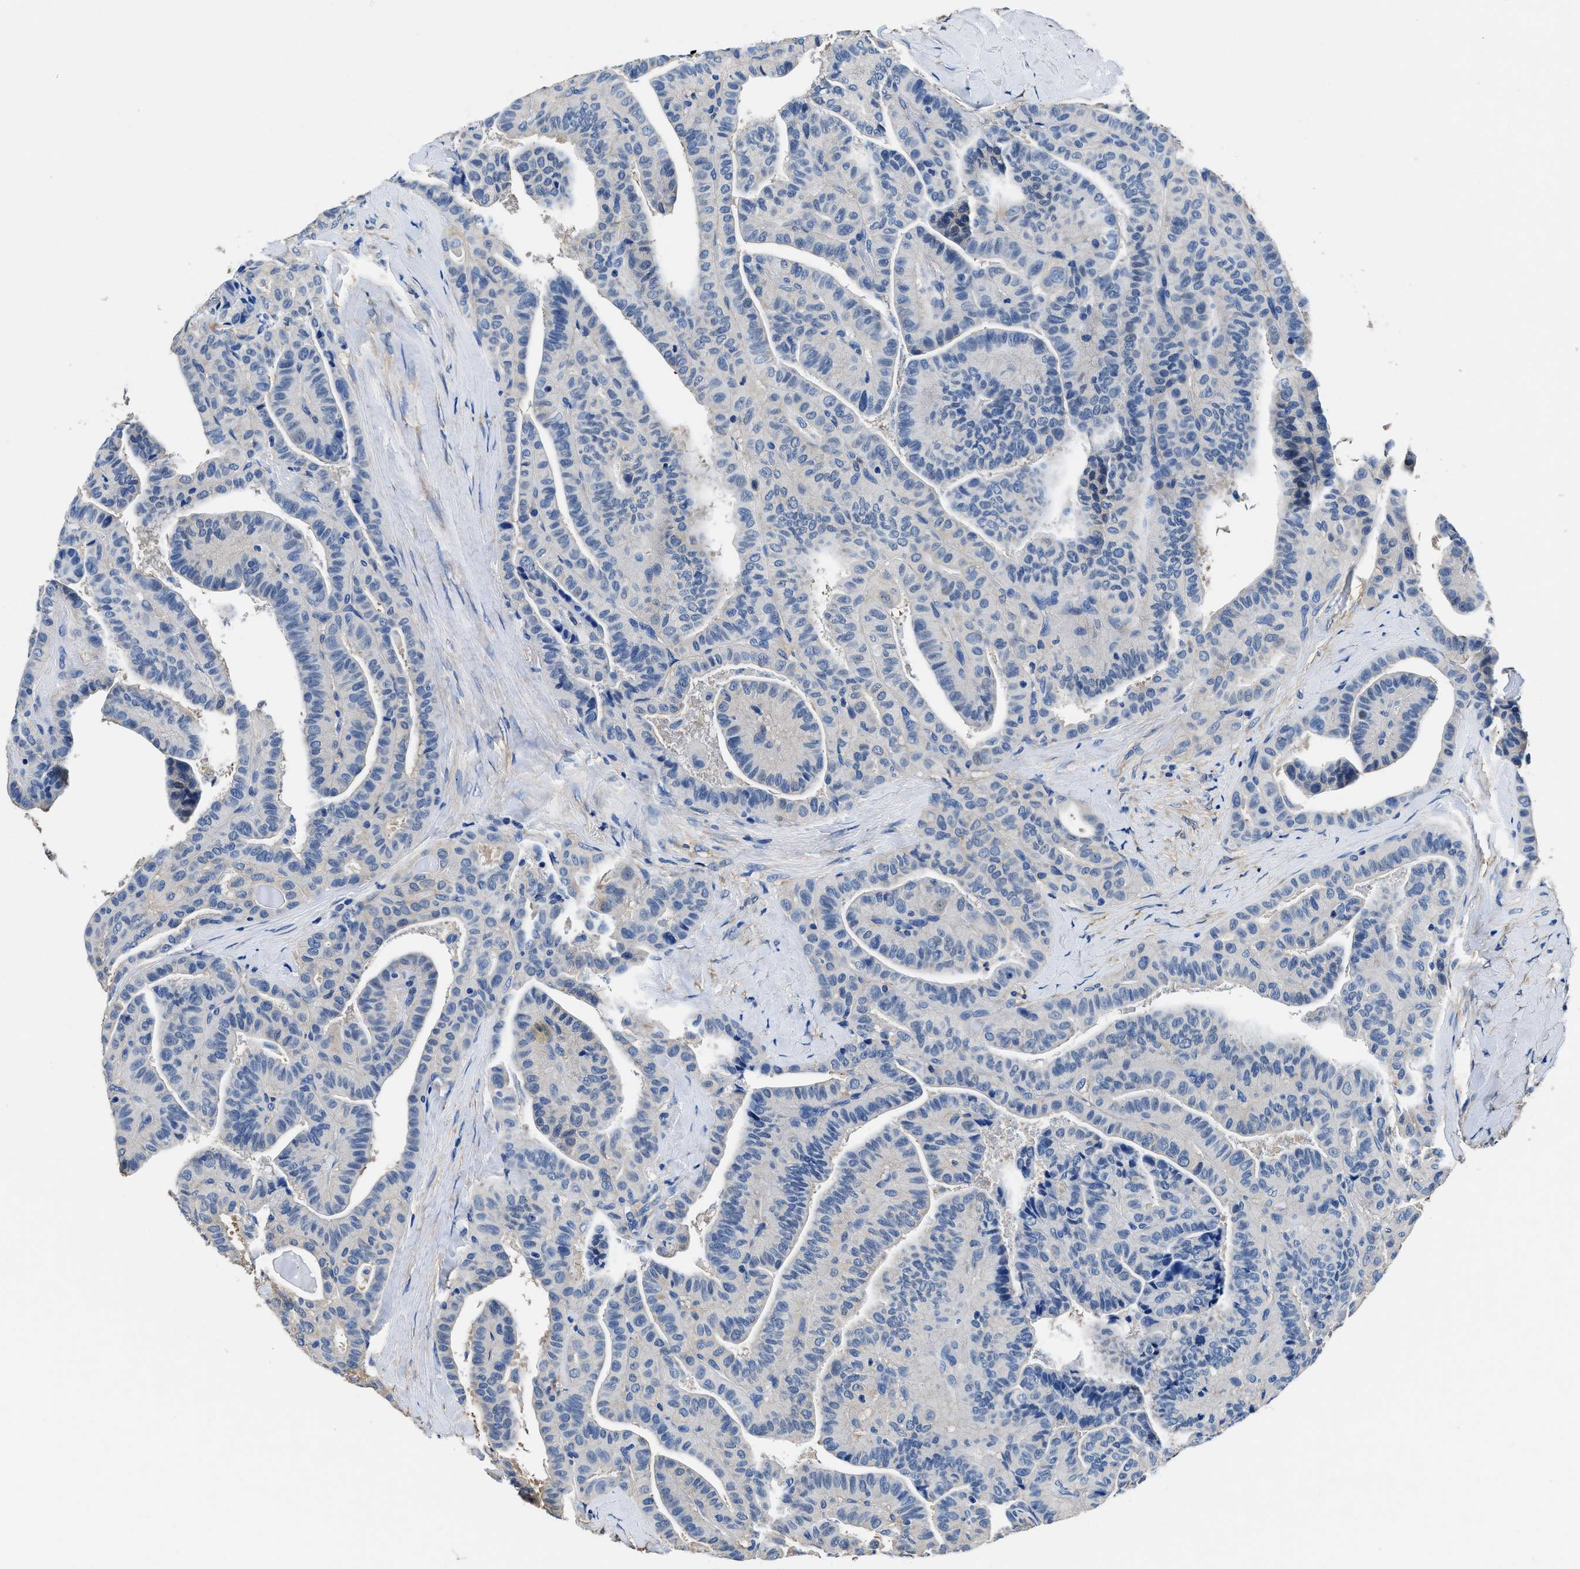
{"staining": {"intensity": "negative", "quantity": "none", "location": "none"}, "tissue": "thyroid cancer", "cell_type": "Tumor cells", "image_type": "cancer", "snomed": [{"axis": "morphology", "description": "Papillary adenocarcinoma, NOS"}, {"axis": "topography", "description": "Thyroid gland"}], "caption": "Immunohistochemical staining of human thyroid cancer (papillary adenocarcinoma) reveals no significant staining in tumor cells.", "gene": "NEU1", "patient": {"sex": "male", "age": 77}}